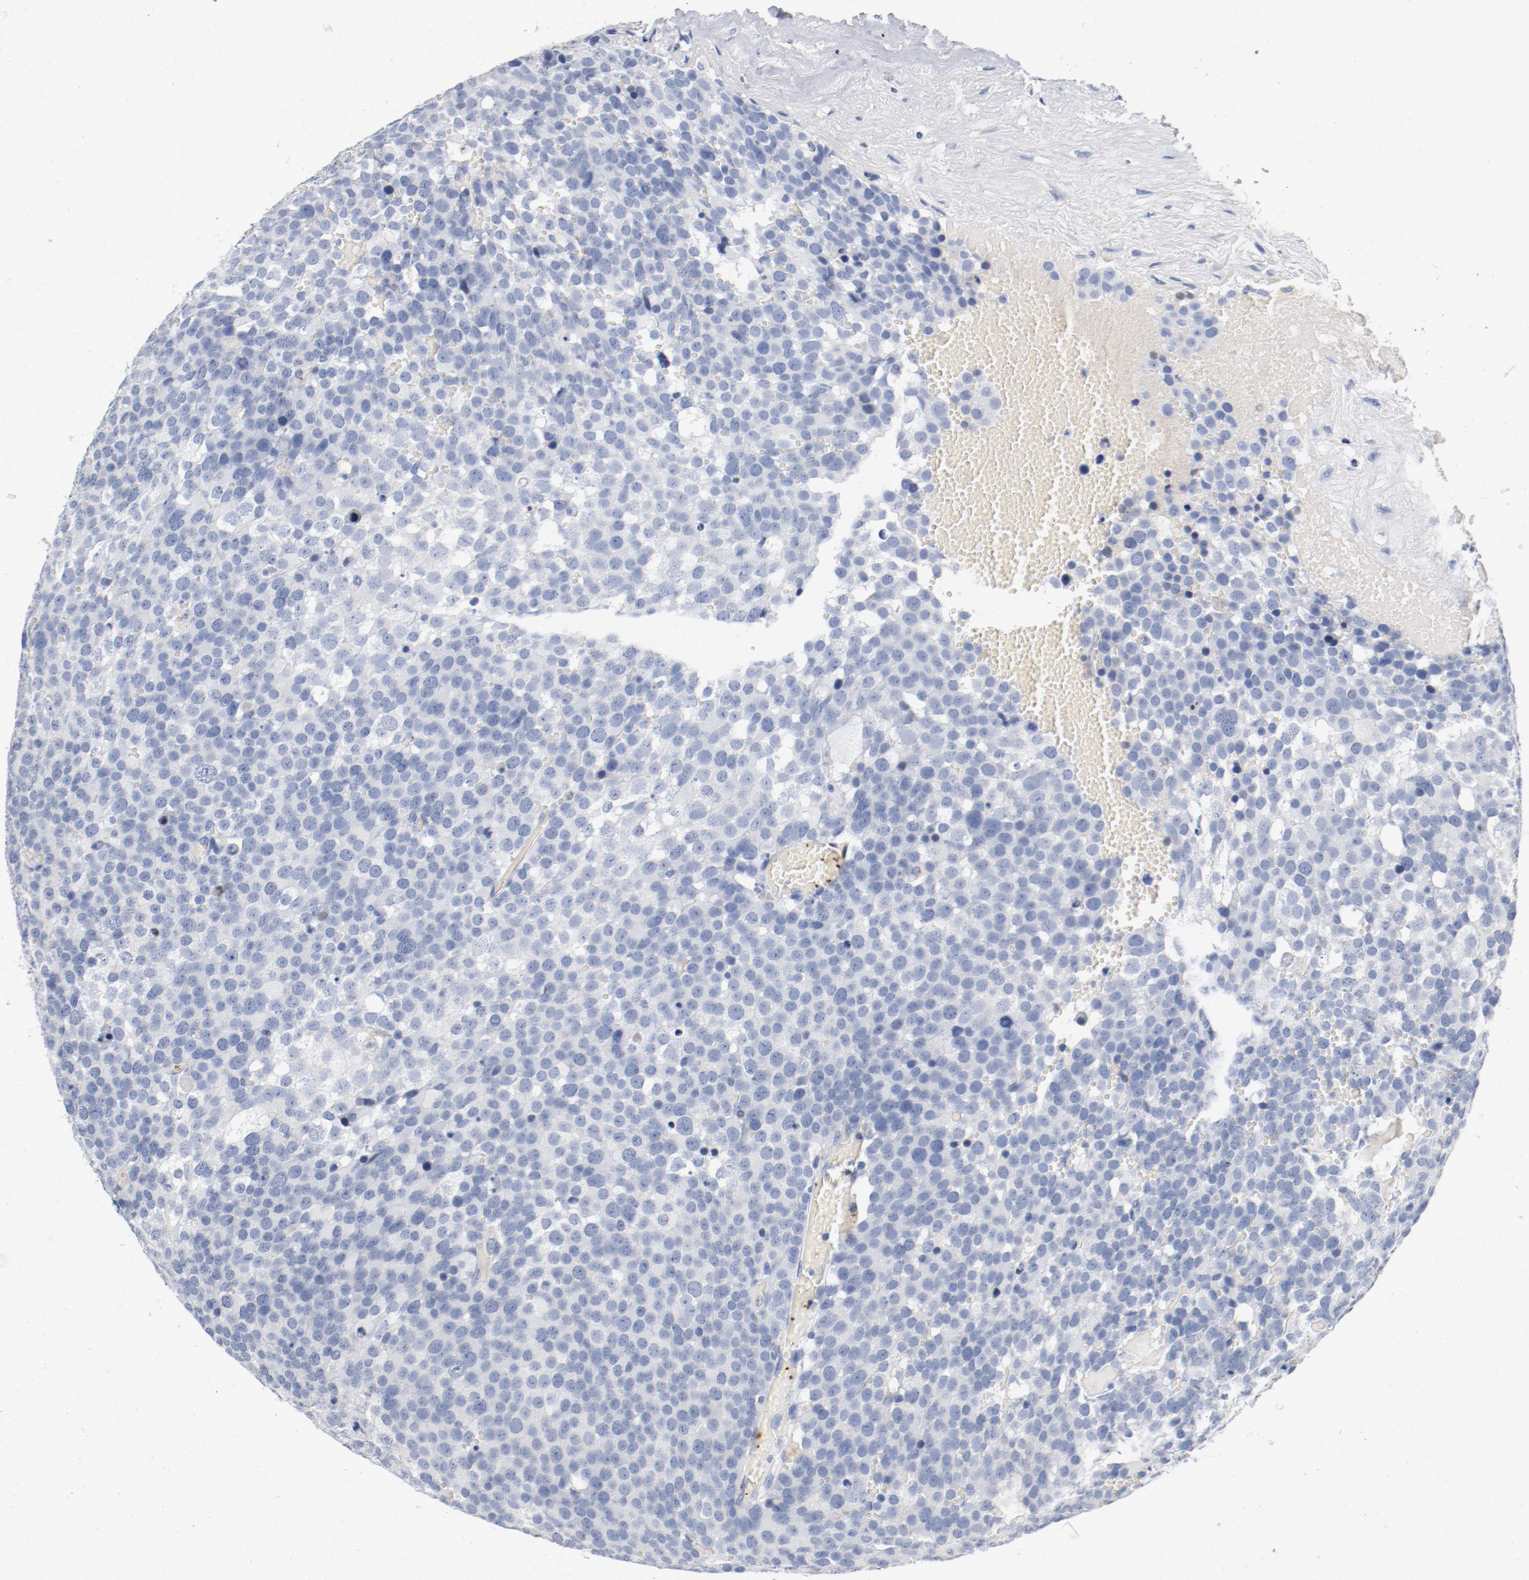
{"staining": {"intensity": "negative", "quantity": "none", "location": "none"}, "tissue": "testis cancer", "cell_type": "Tumor cells", "image_type": "cancer", "snomed": [{"axis": "morphology", "description": "Seminoma, NOS"}, {"axis": "topography", "description": "Testis"}], "caption": "Seminoma (testis) was stained to show a protein in brown. There is no significant staining in tumor cells.", "gene": "PIM1", "patient": {"sex": "male", "age": 71}}